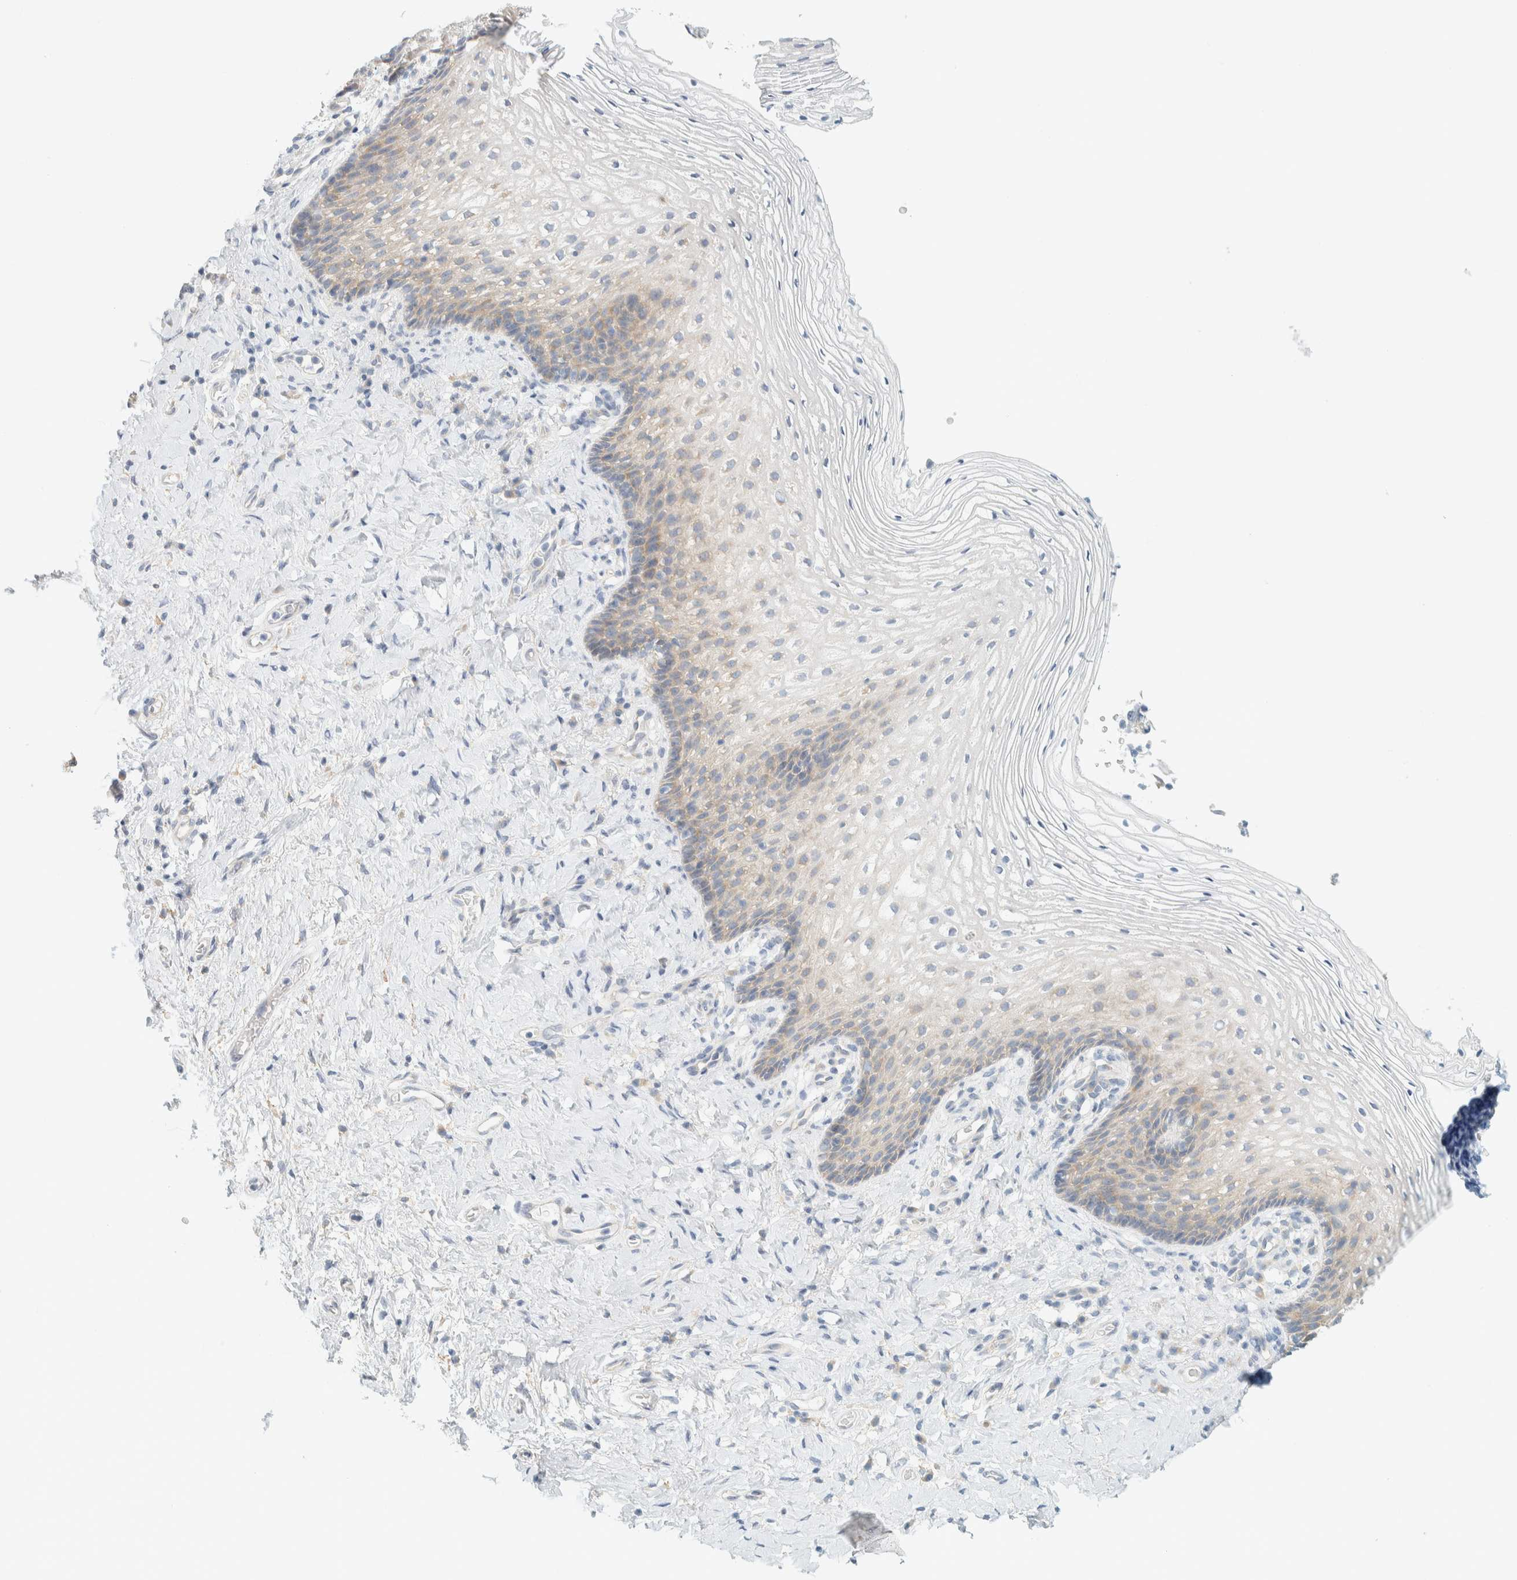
{"staining": {"intensity": "weak", "quantity": "25%-75%", "location": "cytoplasmic/membranous"}, "tissue": "vagina", "cell_type": "Squamous epithelial cells", "image_type": "normal", "snomed": [{"axis": "morphology", "description": "Normal tissue, NOS"}, {"axis": "topography", "description": "Vagina"}], "caption": "An immunohistochemistry image of normal tissue is shown. Protein staining in brown labels weak cytoplasmic/membranous positivity in vagina within squamous epithelial cells.", "gene": "AARSD1", "patient": {"sex": "female", "age": 60}}